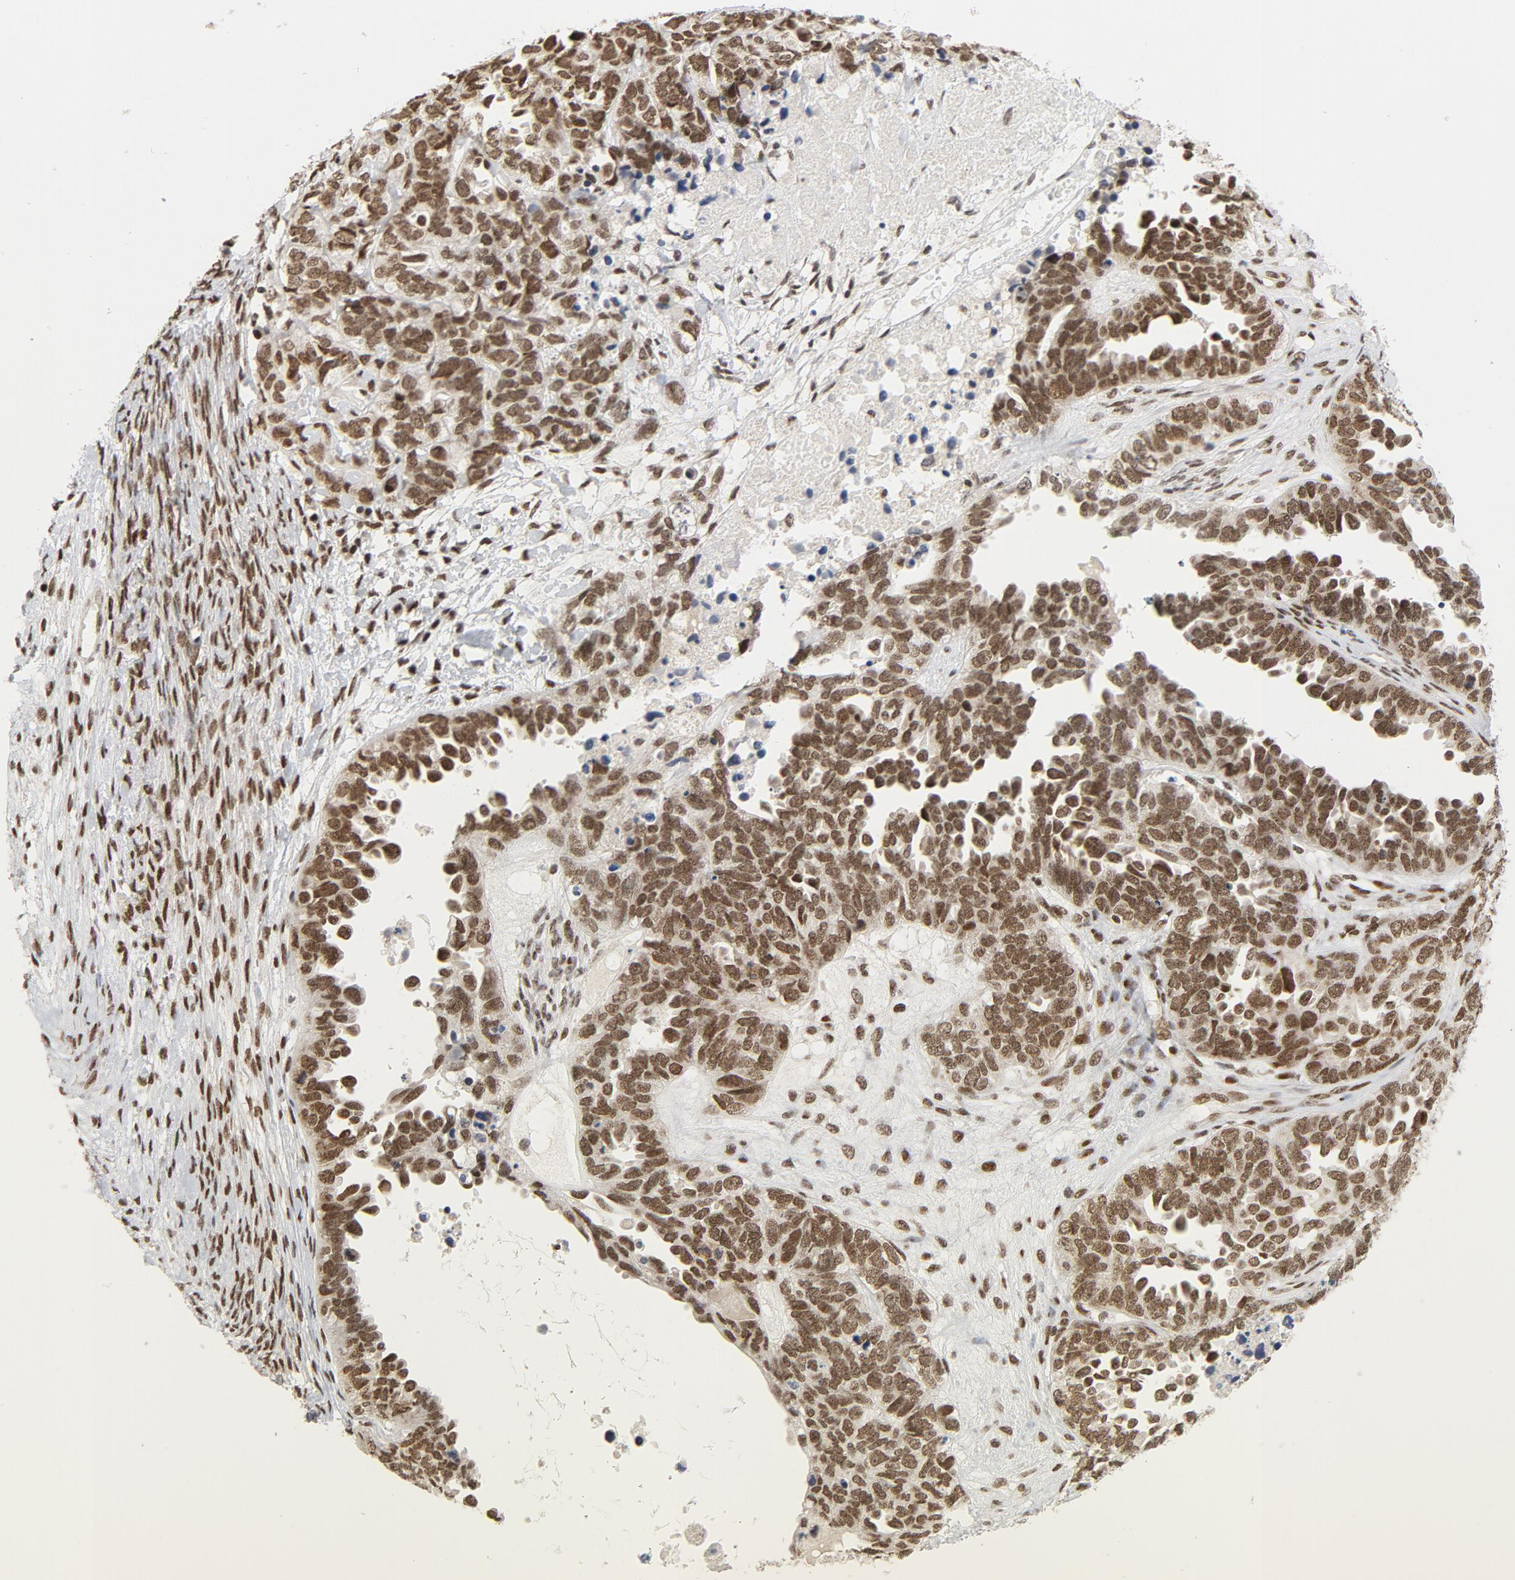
{"staining": {"intensity": "moderate", "quantity": ">75%", "location": "nuclear"}, "tissue": "ovarian cancer", "cell_type": "Tumor cells", "image_type": "cancer", "snomed": [{"axis": "morphology", "description": "Cystadenocarcinoma, serous, NOS"}, {"axis": "topography", "description": "Ovary"}], "caption": "The immunohistochemical stain highlights moderate nuclear positivity in tumor cells of ovarian cancer (serous cystadenocarcinoma) tissue.", "gene": "ERCC1", "patient": {"sex": "female", "age": 82}}